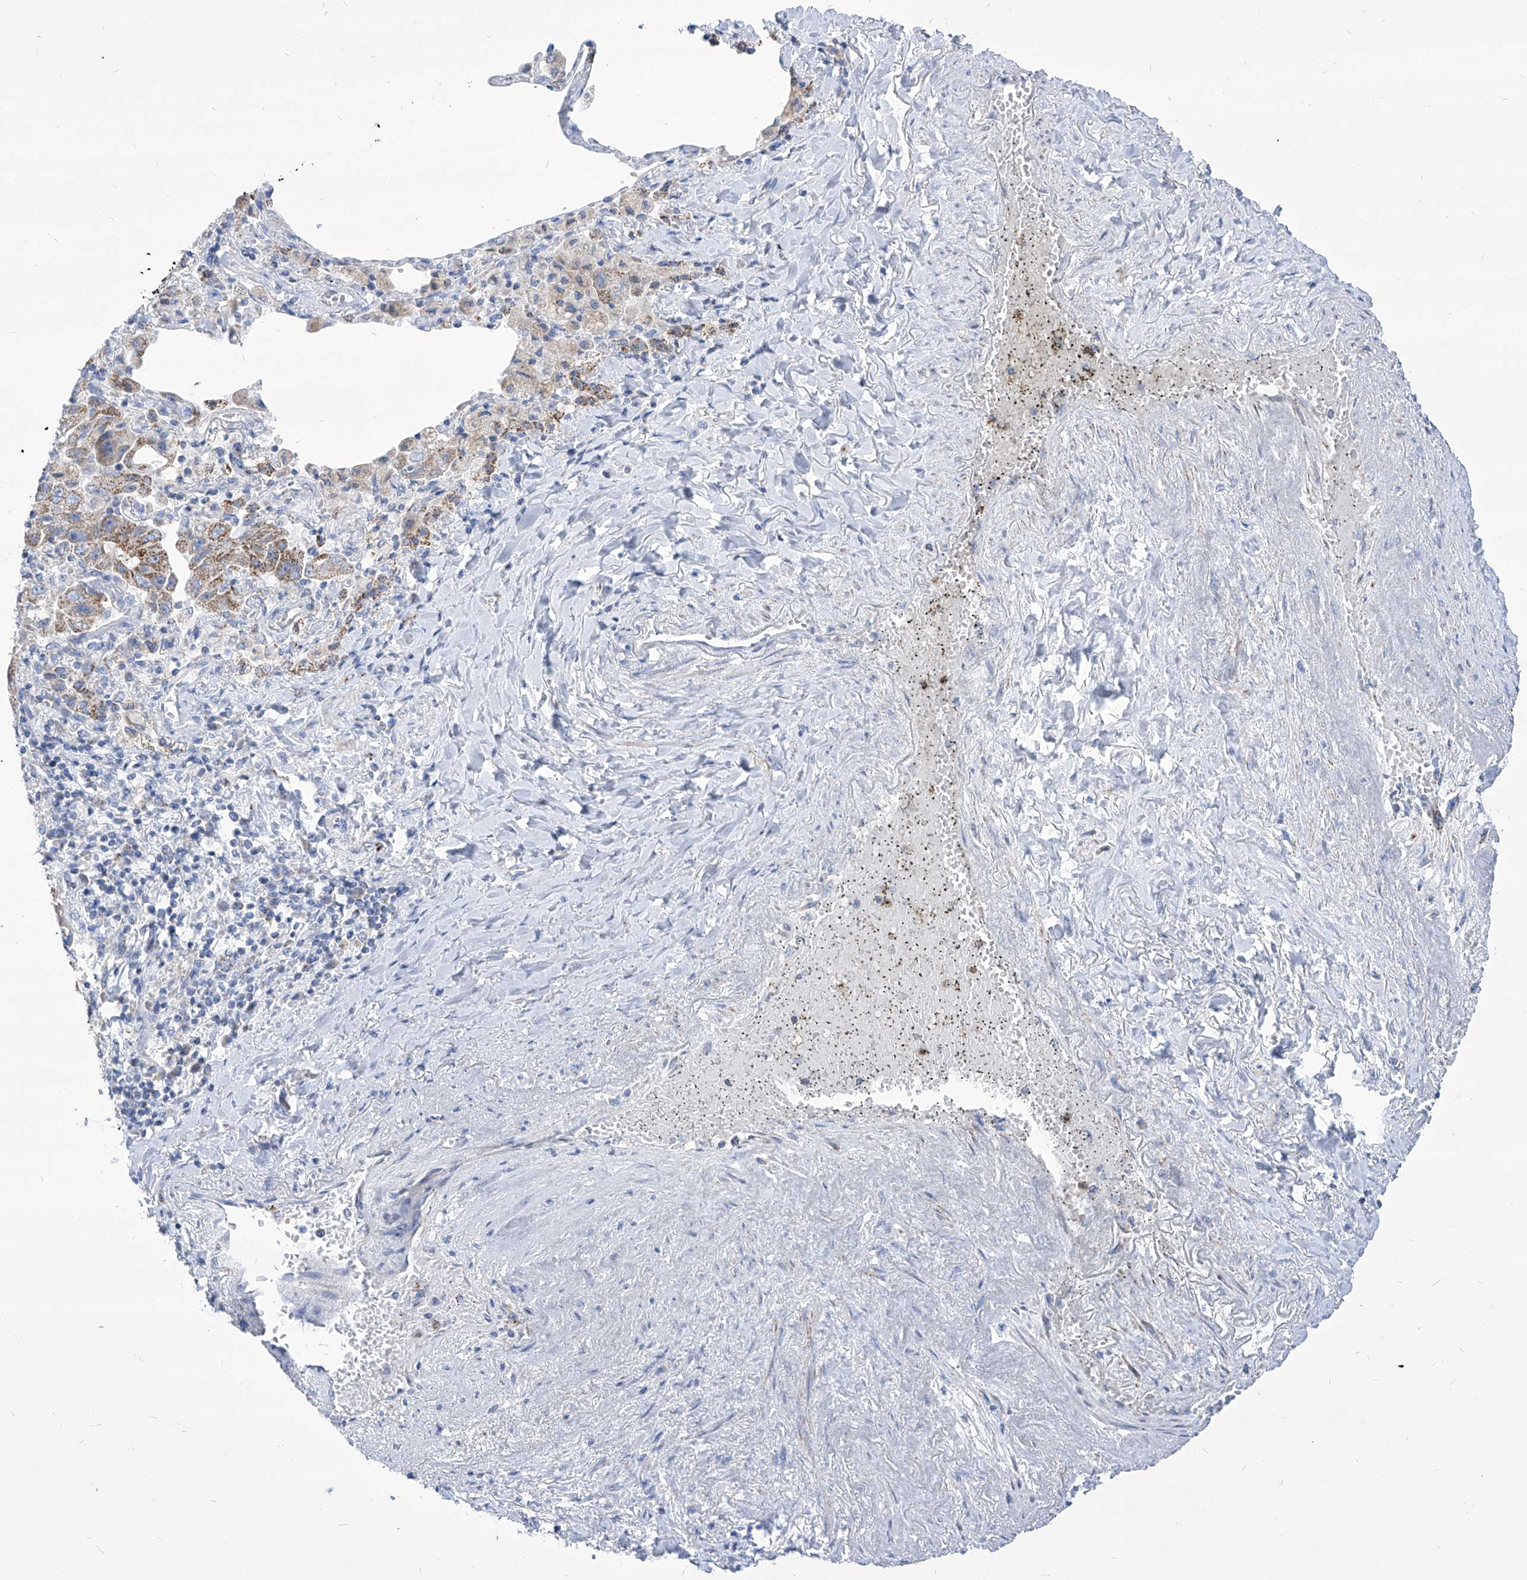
{"staining": {"intensity": "moderate", "quantity": ">75%", "location": "cytoplasmic/membranous"}, "tissue": "lung cancer", "cell_type": "Tumor cells", "image_type": "cancer", "snomed": [{"axis": "morphology", "description": "Adenocarcinoma, NOS"}, {"axis": "topography", "description": "Lung"}], "caption": "High-magnification brightfield microscopy of lung cancer (adenocarcinoma) stained with DAB (3,3'-diaminobenzidine) (brown) and counterstained with hematoxylin (blue). tumor cells exhibit moderate cytoplasmic/membranous positivity is present in approximately>75% of cells. (Brightfield microscopy of DAB IHC at high magnification).", "gene": "COQ3", "patient": {"sex": "female", "age": 51}}